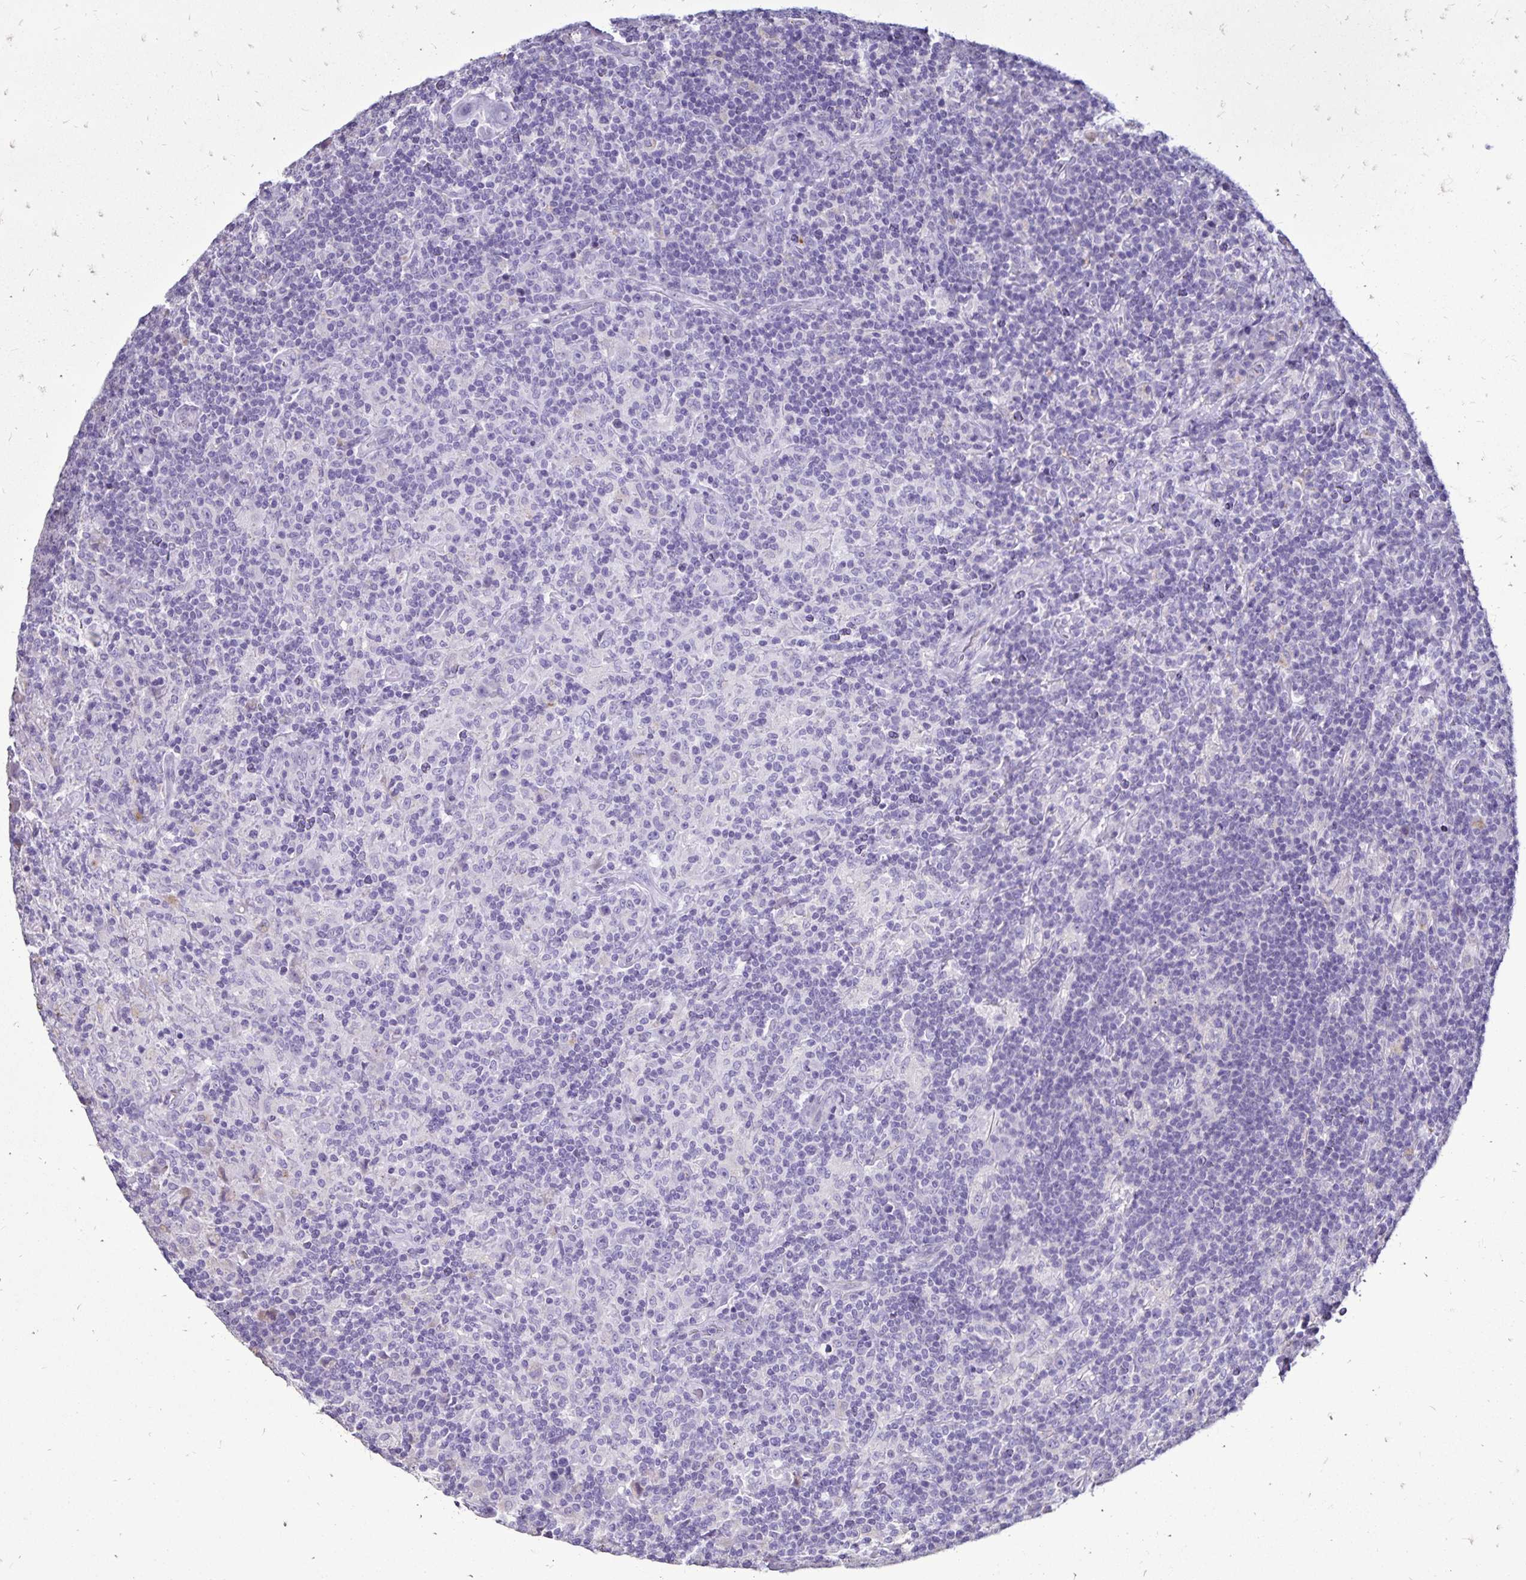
{"staining": {"intensity": "negative", "quantity": "none", "location": "none"}, "tissue": "lymphoma", "cell_type": "Tumor cells", "image_type": "cancer", "snomed": [{"axis": "morphology", "description": "Hodgkin's disease, NOS"}, {"axis": "topography", "description": "Lymph node"}], "caption": "DAB immunohistochemical staining of lymphoma displays no significant staining in tumor cells. Nuclei are stained in blue.", "gene": "EVPL", "patient": {"sex": "male", "age": 70}}